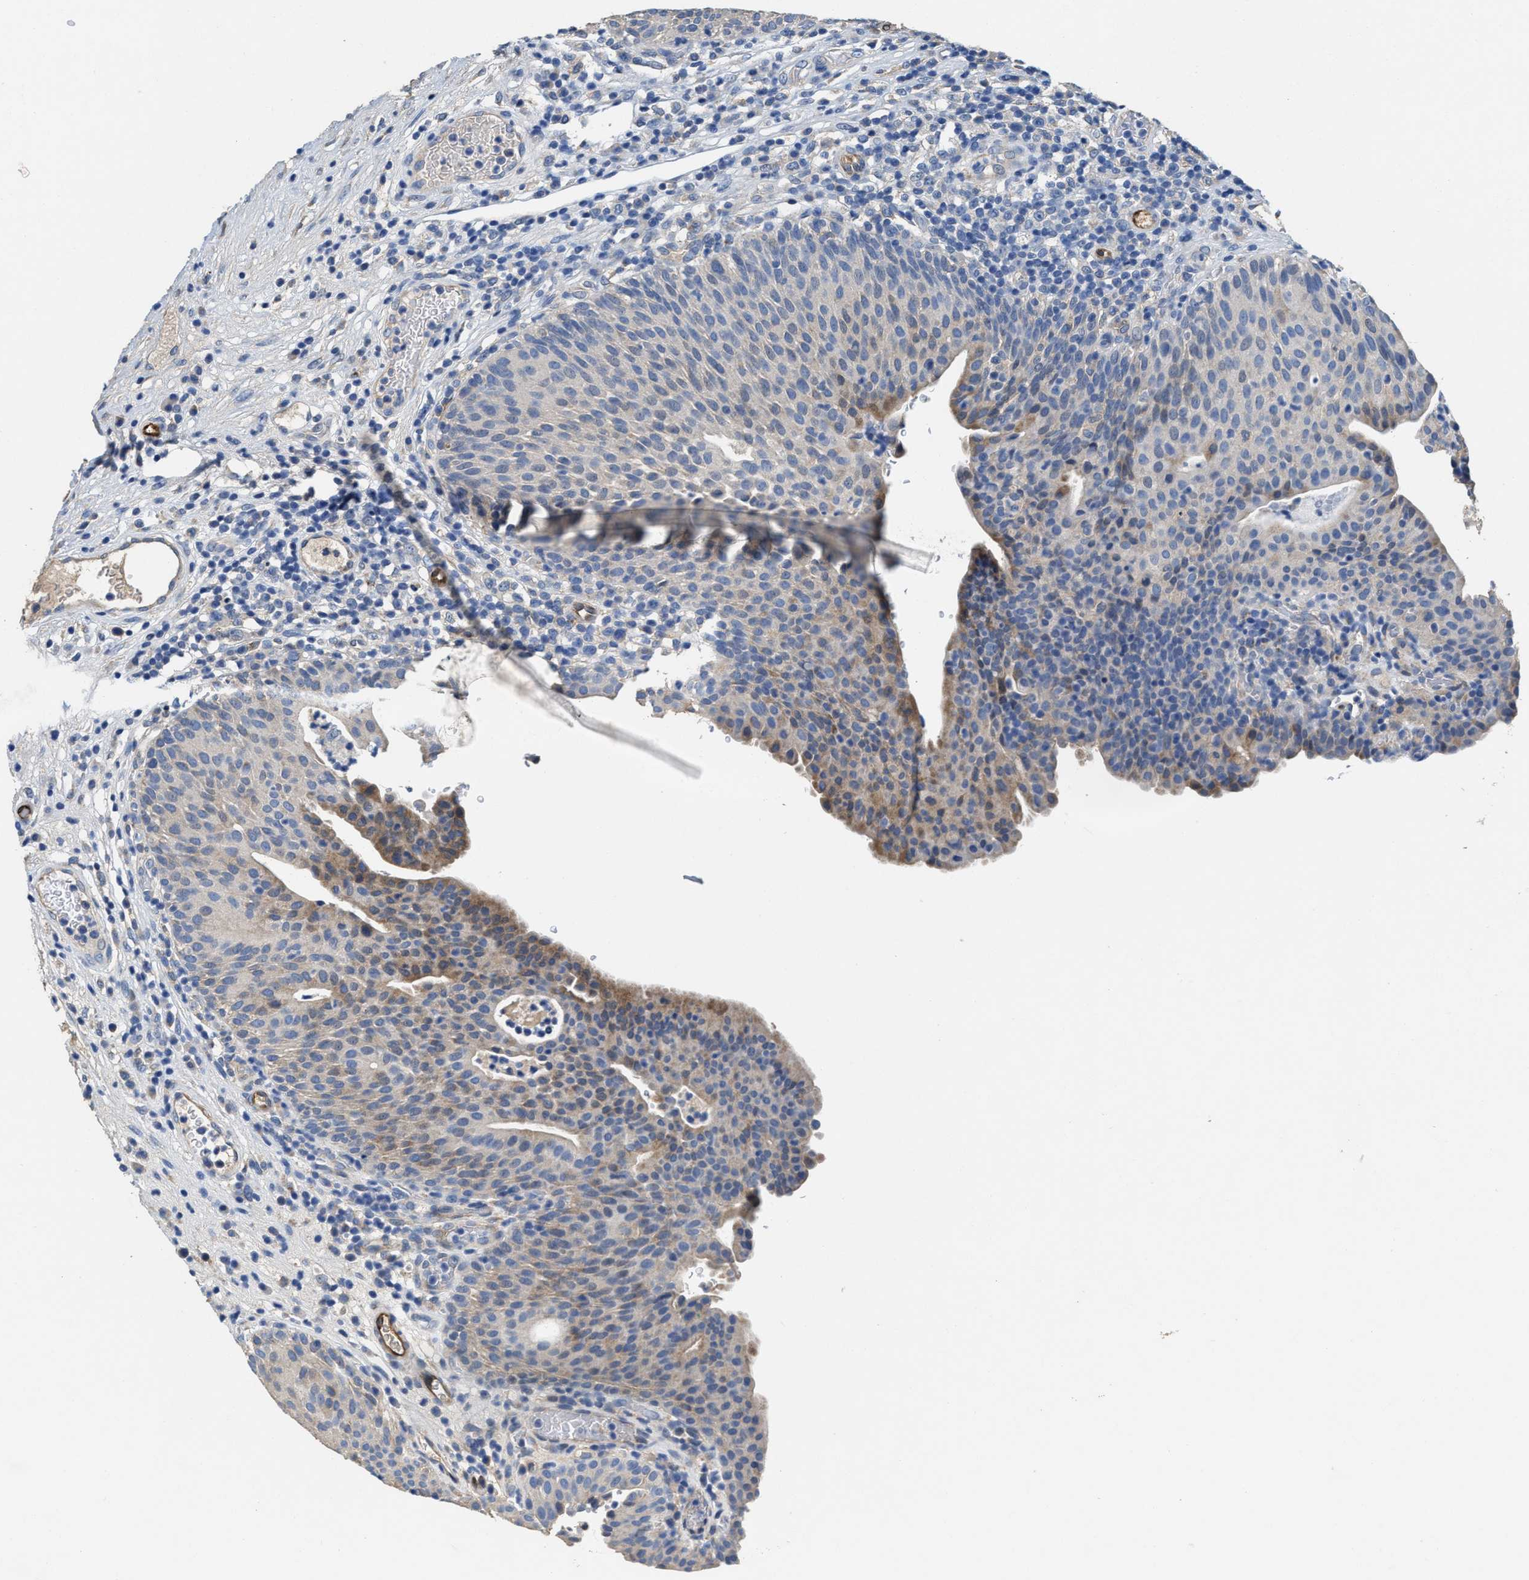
{"staining": {"intensity": "moderate", "quantity": "<25%", "location": "cytoplasmic/membranous"}, "tissue": "urothelial cancer", "cell_type": "Tumor cells", "image_type": "cancer", "snomed": [{"axis": "morphology", "description": "Urothelial carcinoma, High grade"}, {"axis": "topography", "description": "Urinary bladder"}], "caption": "There is low levels of moderate cytoplasmic/membranous staining in tumor cells of high-grade urothelial carcinoma, as demonstrated by immunohistochemical staining (brown color).", "gene": "PEG10", "patient": {"sex": "male", "age": 74}}